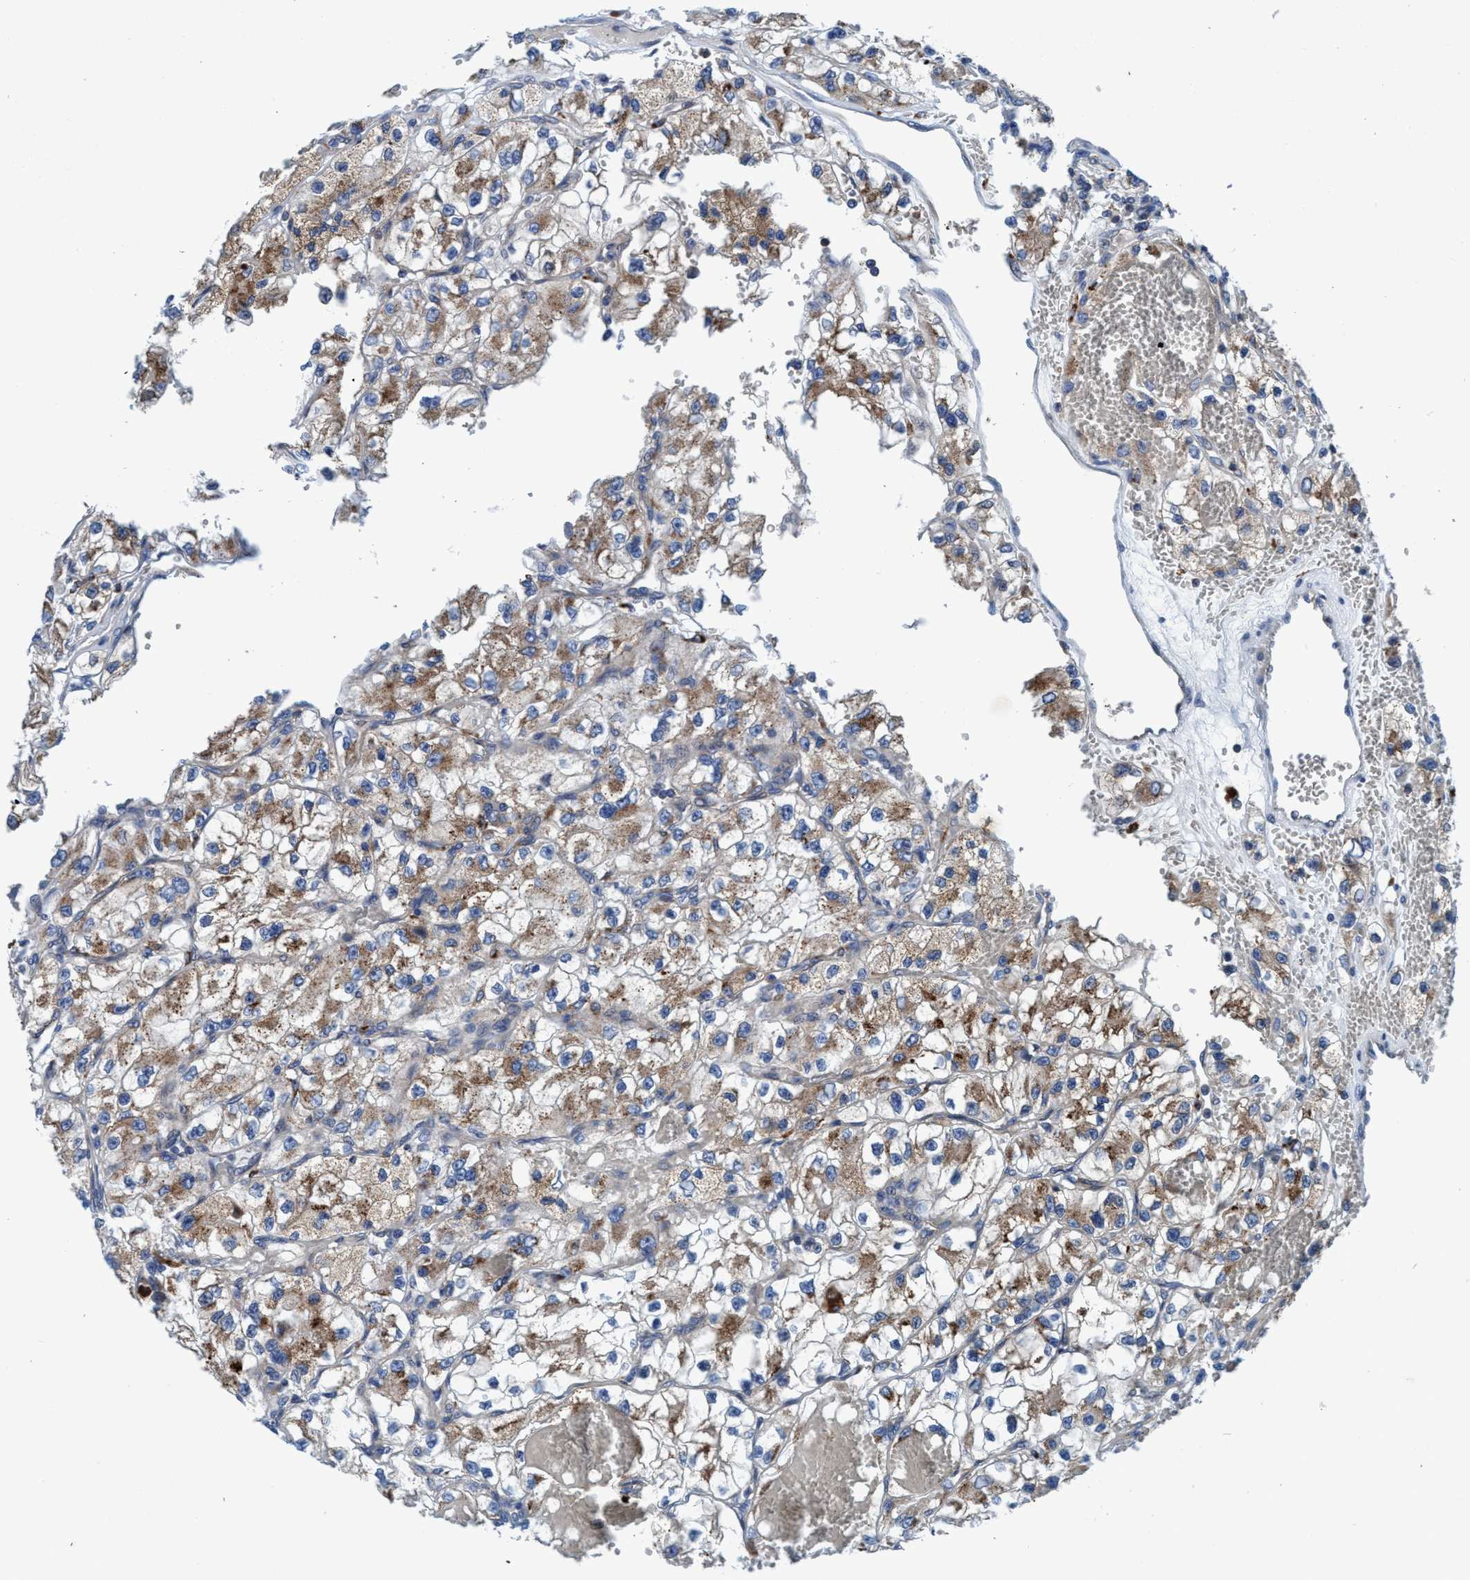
{"staining": {"intensity": "moderate", "quantity": "25%-75%", "location": "cytoplasmic/membranous"}, "tissue": "renal cancer", "cell_type": "Tumor cells", "image_type": "cancer", "snomed": [{"axis": "morphology", "description": "Adenocarcinoma, NOS"}, {"axis": "topography", "description": "Kidney"}], "caption": "Immunohistochemistry (IHC) of renal cancer shows medium levels of moderate cytoplasmic/membranous expression in about 25%-75% of tumor cells.", "gene": "ENDOG", "patient": {"sex": "female", "age": 57}}